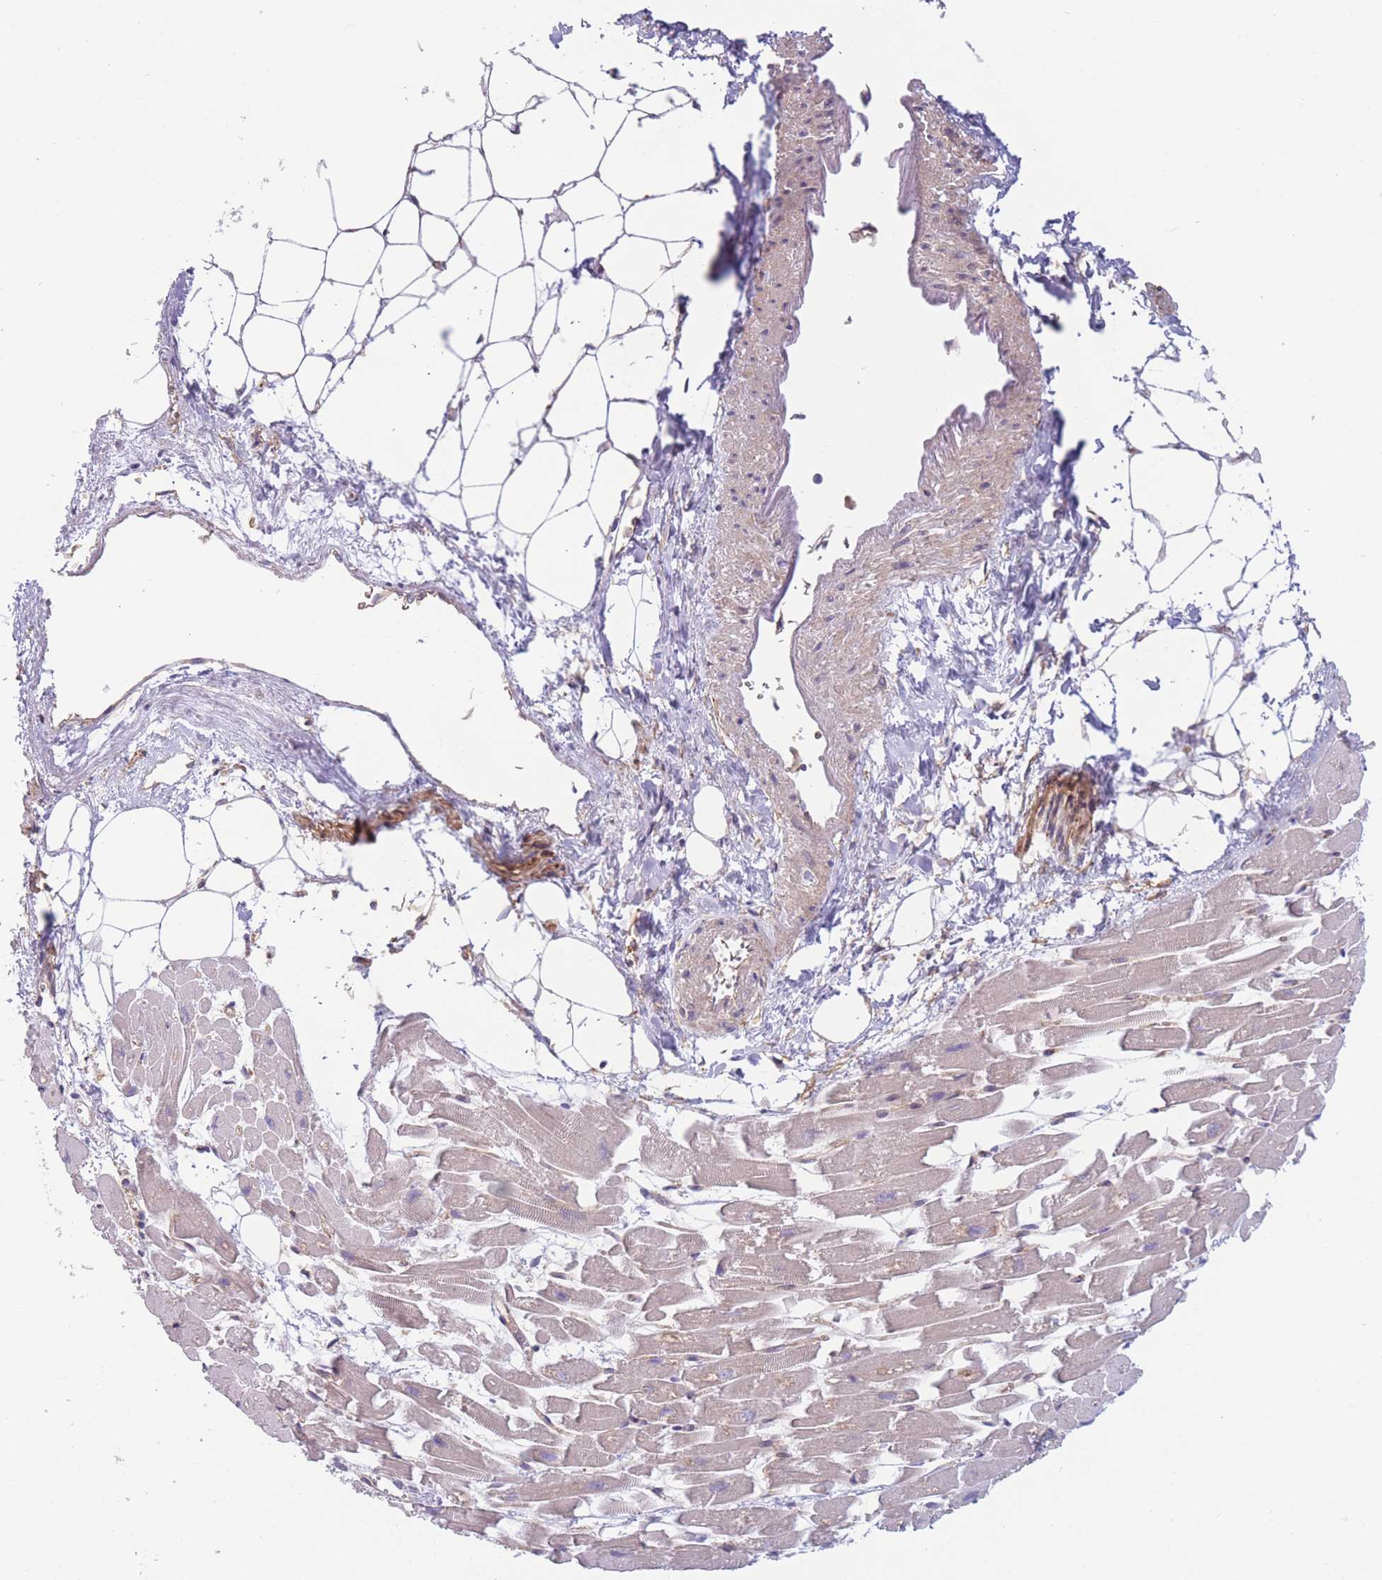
{"staining": {"intensity": "weak", "quantity": ">75%", "location": "cytoplasmic/membranous"}, "tissue": "heart muscle", "cell_type": "Cardiomyocytes", "image_type": "normal", "snomed": [{"axis": "morphology", "description": "Normal tissue, NOS"}, {"axis": "topography", "description": "Heart"}], "caption": "Immunohistochemistry (IHC) of unremarkable heart muscle exhibits low levels of weak cytoplasmic/membranous expression in about >75% of cardiomyocytes.", "gene": "WDR93", "patient": {"sex": "female", "age": 64}}